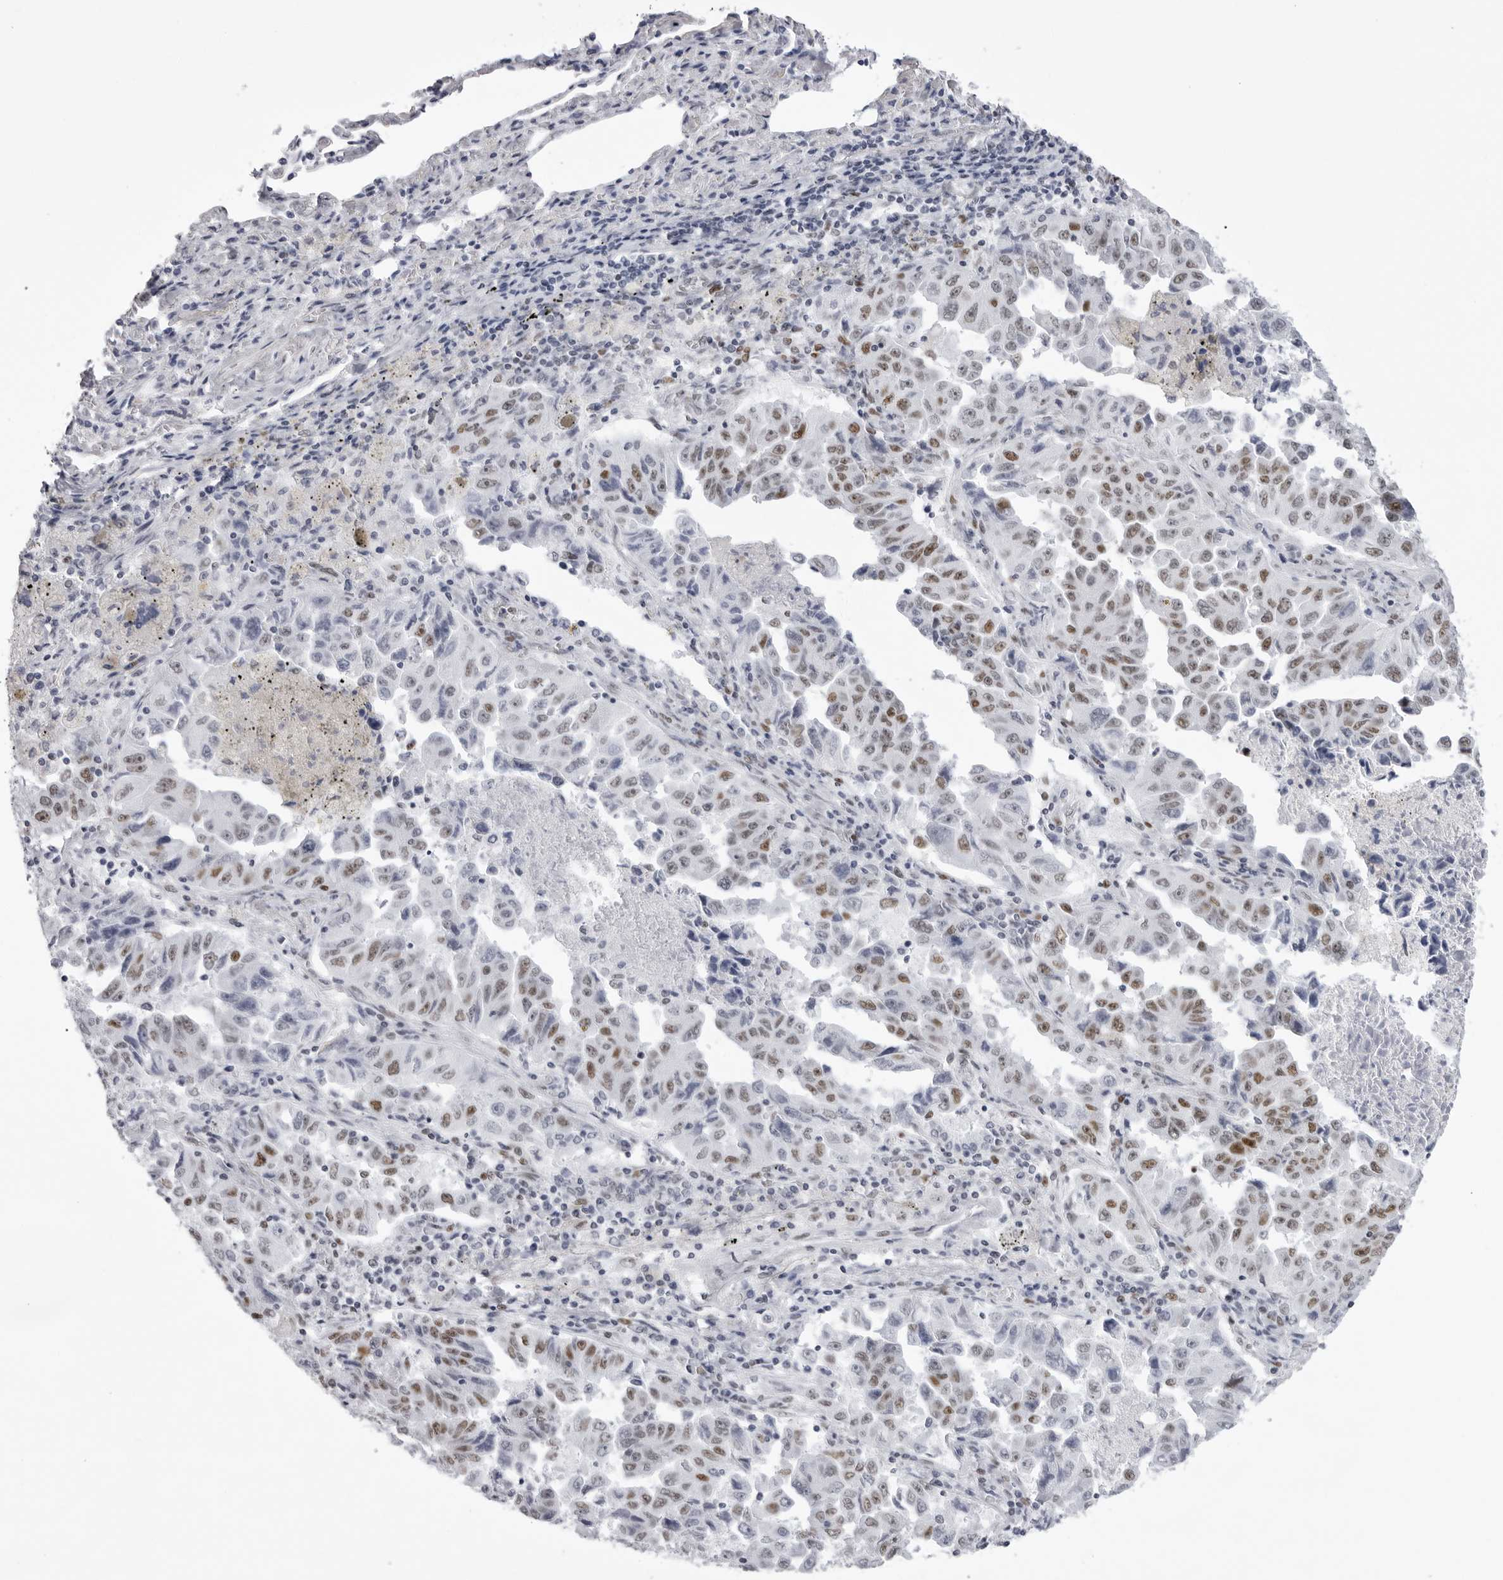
{"staining": {"intensity": "moderate", "quantity": ">75%", "location": "nuclear"}, "tissue": "lung cancer", "cell_type": "Tumor cells", "image_type": "cancer", "snomed": [{"axis": "morphology", "description": "Adenocarcinoma, NOS"}, {"axis": "topography", "description": "Lung"}], "caption": "IHC (DAB) staining of lung cancer (adenocarcinoma) exhibits moderate nuclear protein expression in about >75% of tumor cells. (brown staining indicates protein expression, while blue staining denotes nuclei).", "gene": "IRF2BP2", "patient": {"sex": "female", "age": 51}}